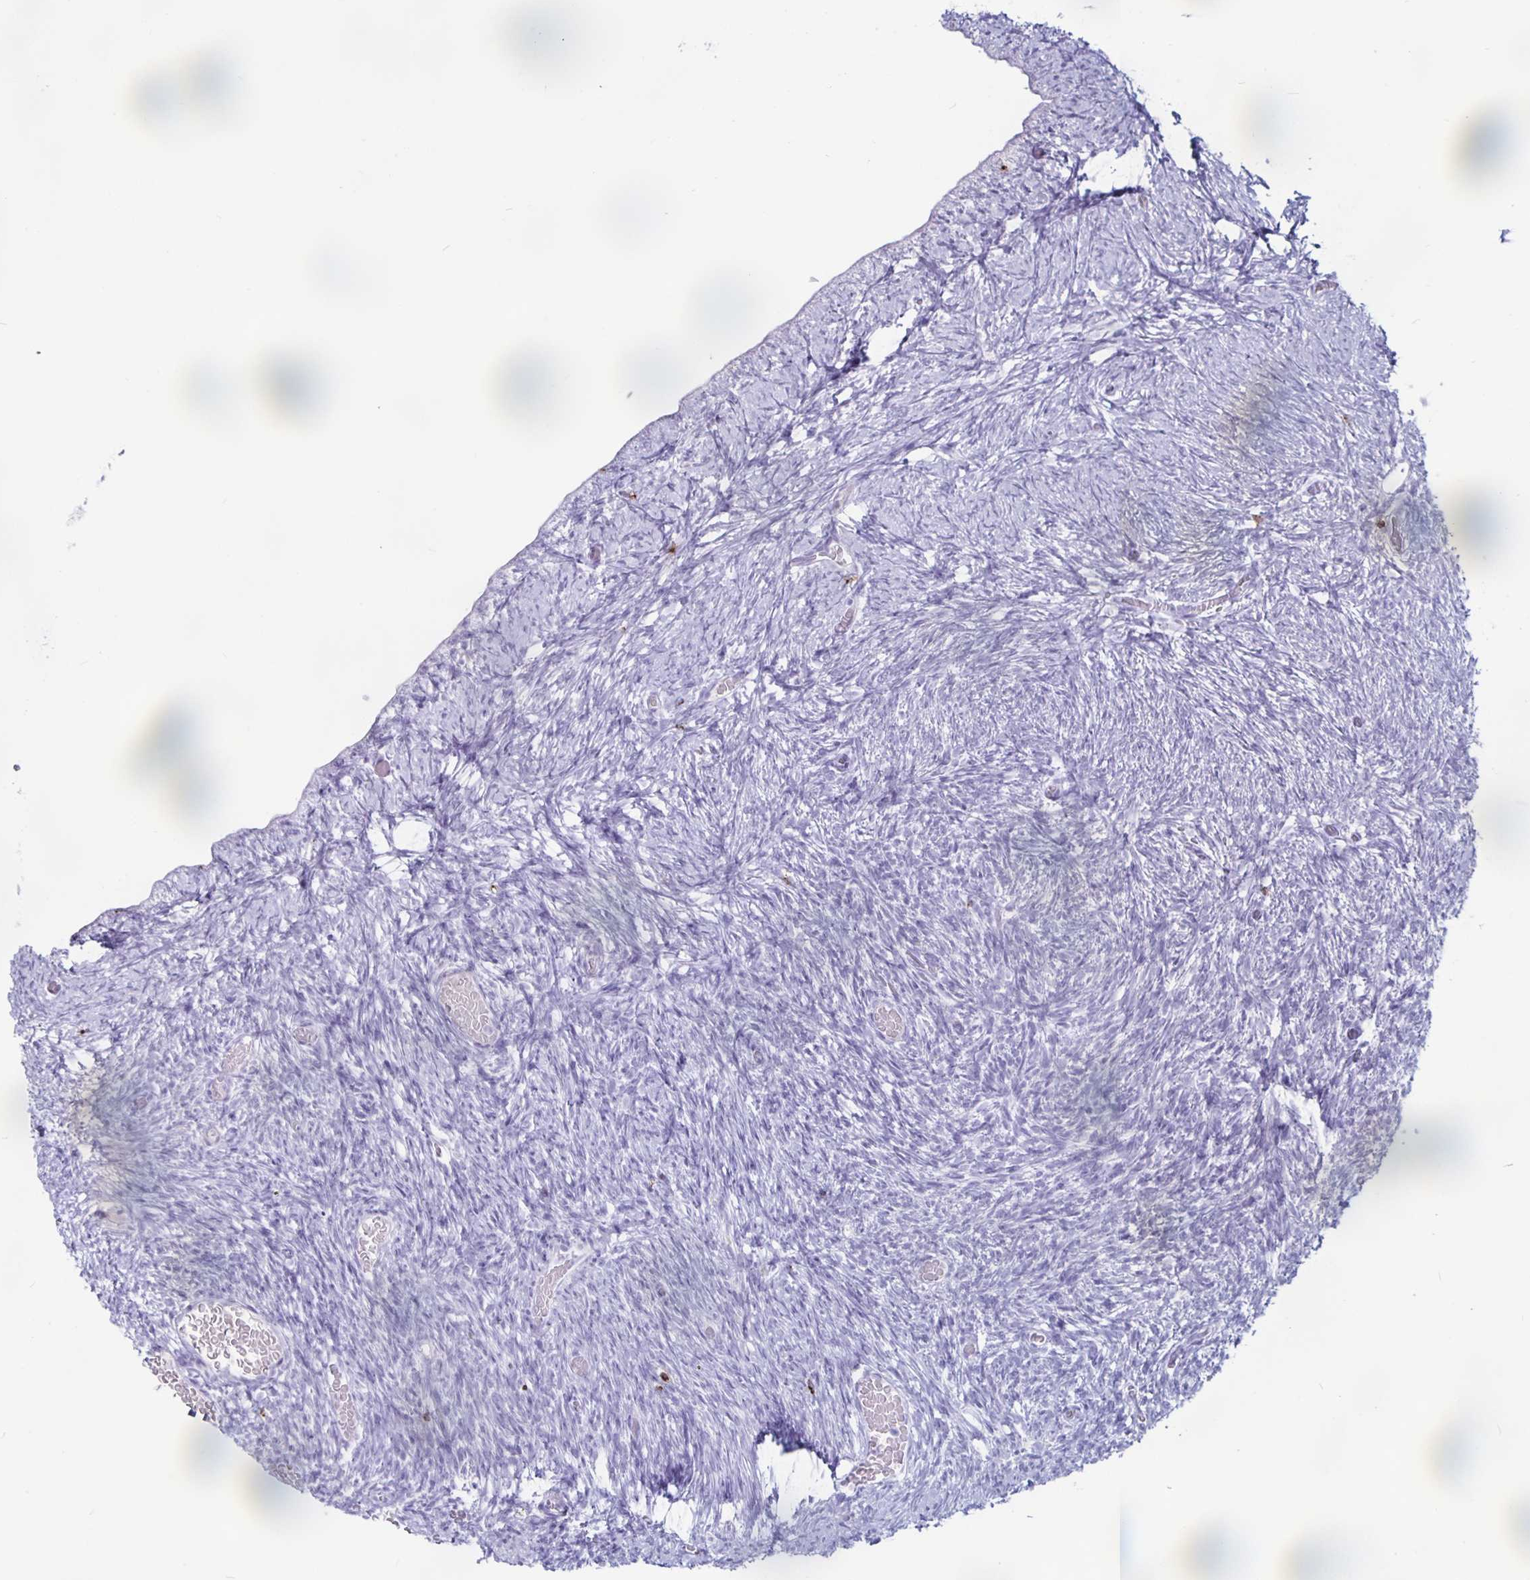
{"staining": {"intensity": "negative", "quantity": "none", "location": "none"}, "tissue": "ovary", "cell_type": "Follicle cells", "image_type": "normal", "snomed": [{"axis": "morphology", "description": "Normal tissue, NOS"}, {"axis": "topography", "description": "Ovary"}], "caption": "Immunohistochemistry of benign ovary exhibits no staining in follicle cells. (DAB (3,3'-diaminobenzidine) IHC with hematoxylin counter stain).", "gene": "GZMK", "patient": {"sex": "female", "age": 39}}